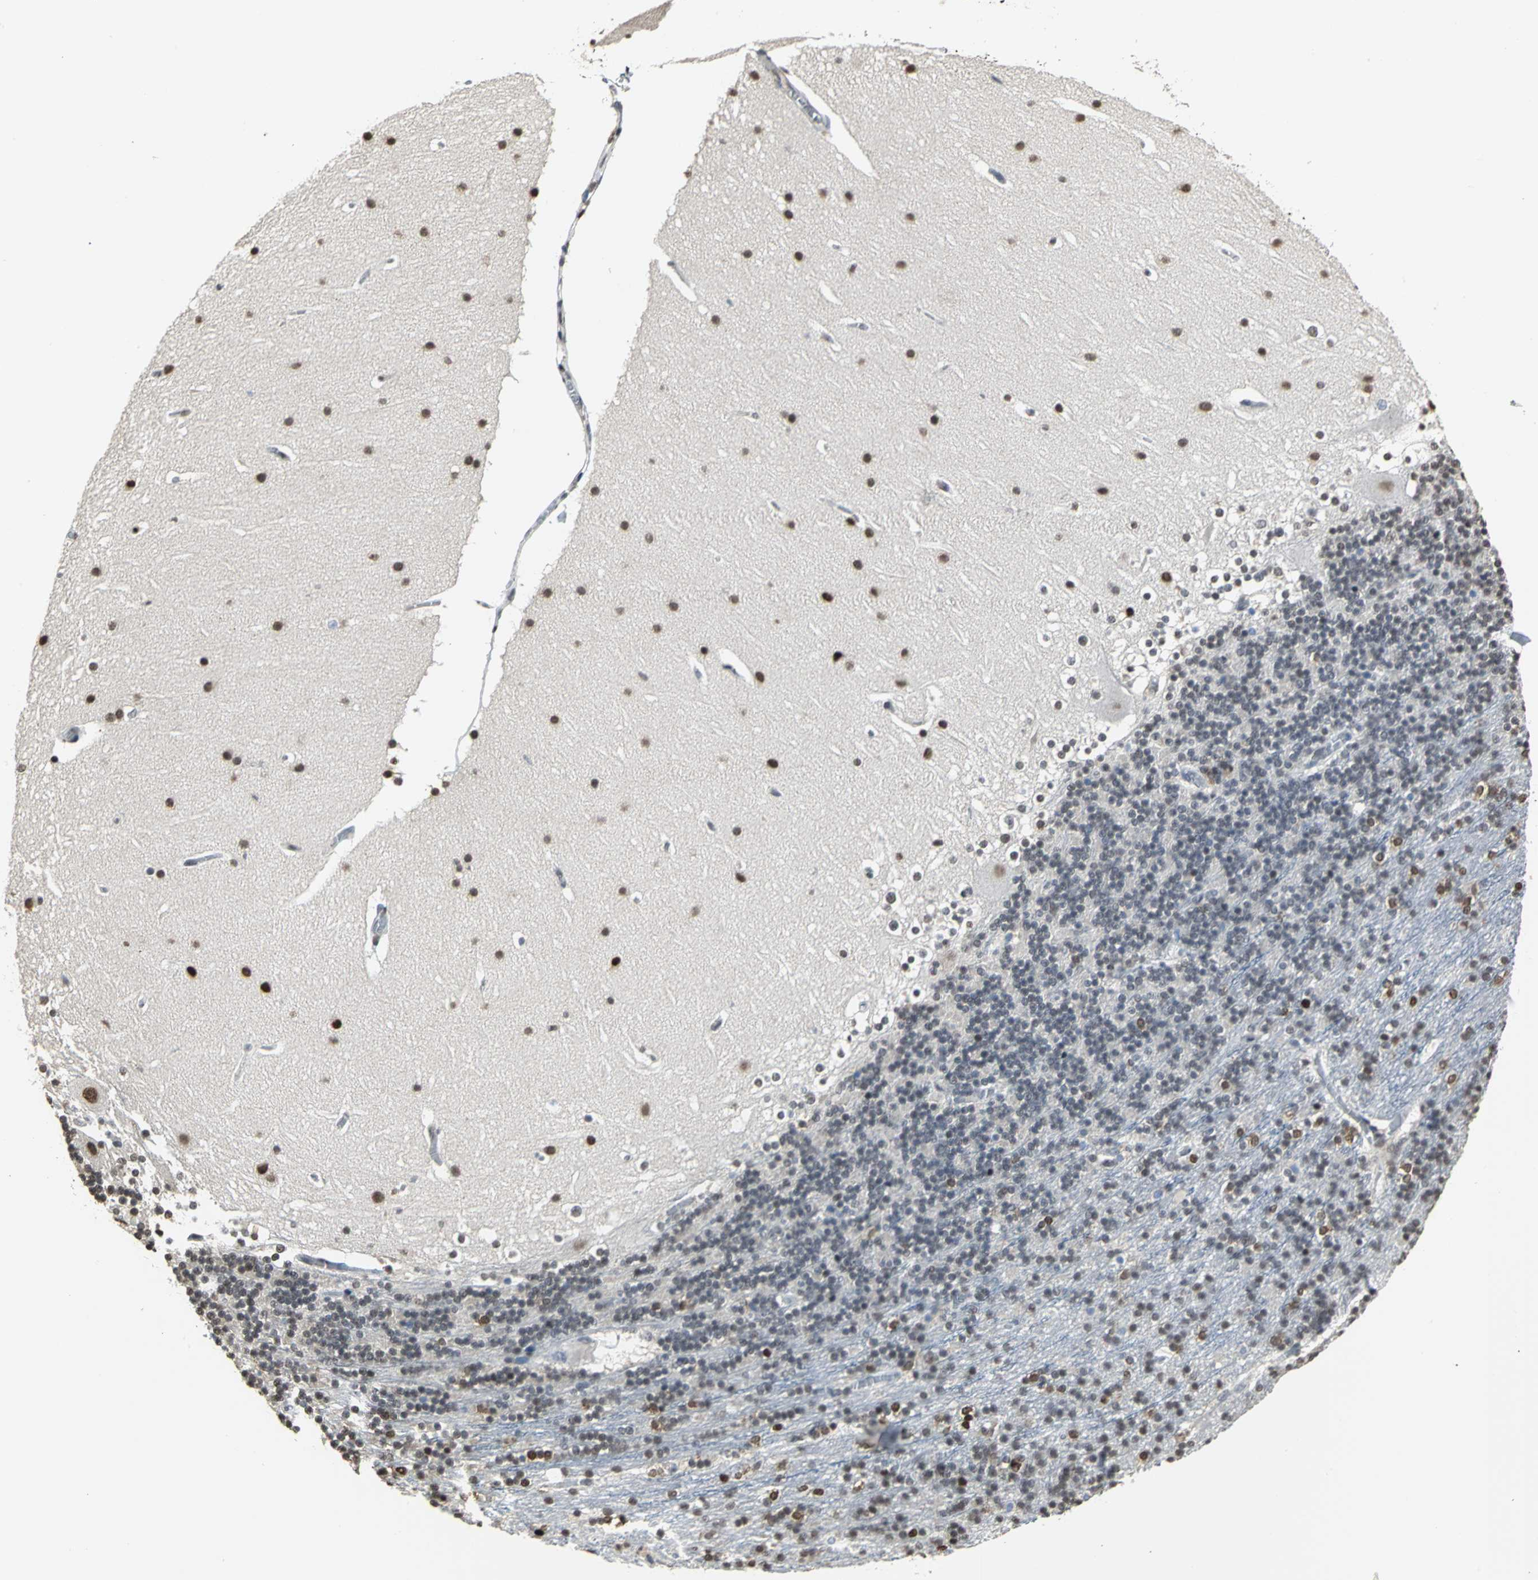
{"staining": {"intensity": "moderate", "quantity": "<25%", "location": "nuclear"}, "tissue": "cerebellum", "cell_type": "Cells in granular layer", "image_type": "normal", "snomed": [{"axis": "morphology", "description": "Normal tissue, NOS"}, {"axis": "topography", "description": "Cerebellum"}], "caption": "Normal cerebellum displays moderate nuclear expression in about <25% of cells in granular layer, visualized by immunohistochemistry. (DAB (3,3'-diaminobenzidine) IHC, brown staining for protein, blue staining for nuclei).", "gene": "CCDC88C", "patient": {"sex": "female", "age": 19}}